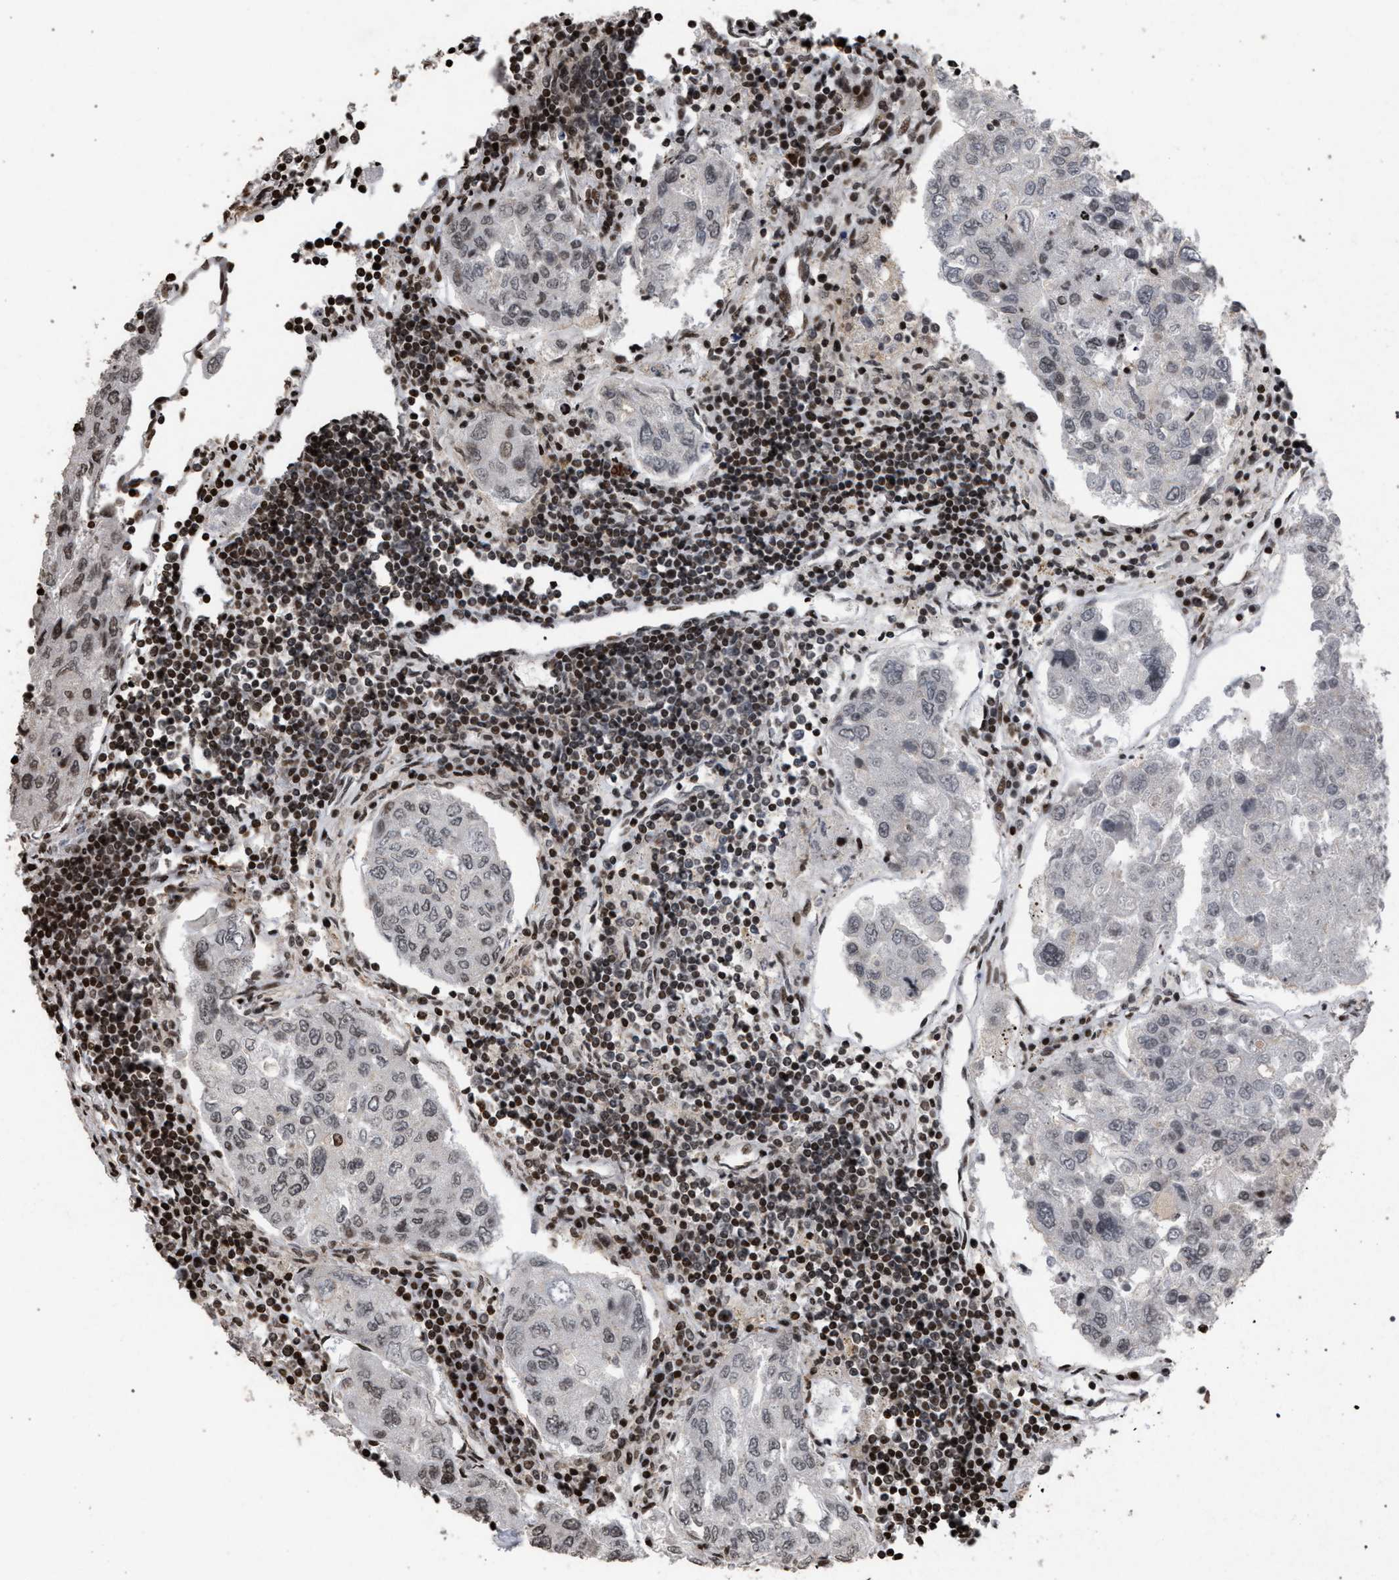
{"staining": {"intensity": "weak", "quantity": "<25%", "location": "nuclear"}, "tissue": "urothelial cancer", "cell_type": "Tumor cells", "image_type": "cancer", "snomed": [{"axis": "morphology", "description": "Urothelial carcinoma, High grade"}, {"axis": "topography", "description": "Lymph node"}, {"axis": "topography", "description": "Urinary bladder"}], "caption": "An image of human high-grade urothelial carcinoma is negative for staining in tumor cells. (DAB (3,3'-diaminobenzidine) immunohistochemistry with hematoxylin counter stain).", "gene": "FOXD3", "patient": {"sex": "male", "age": 51}}